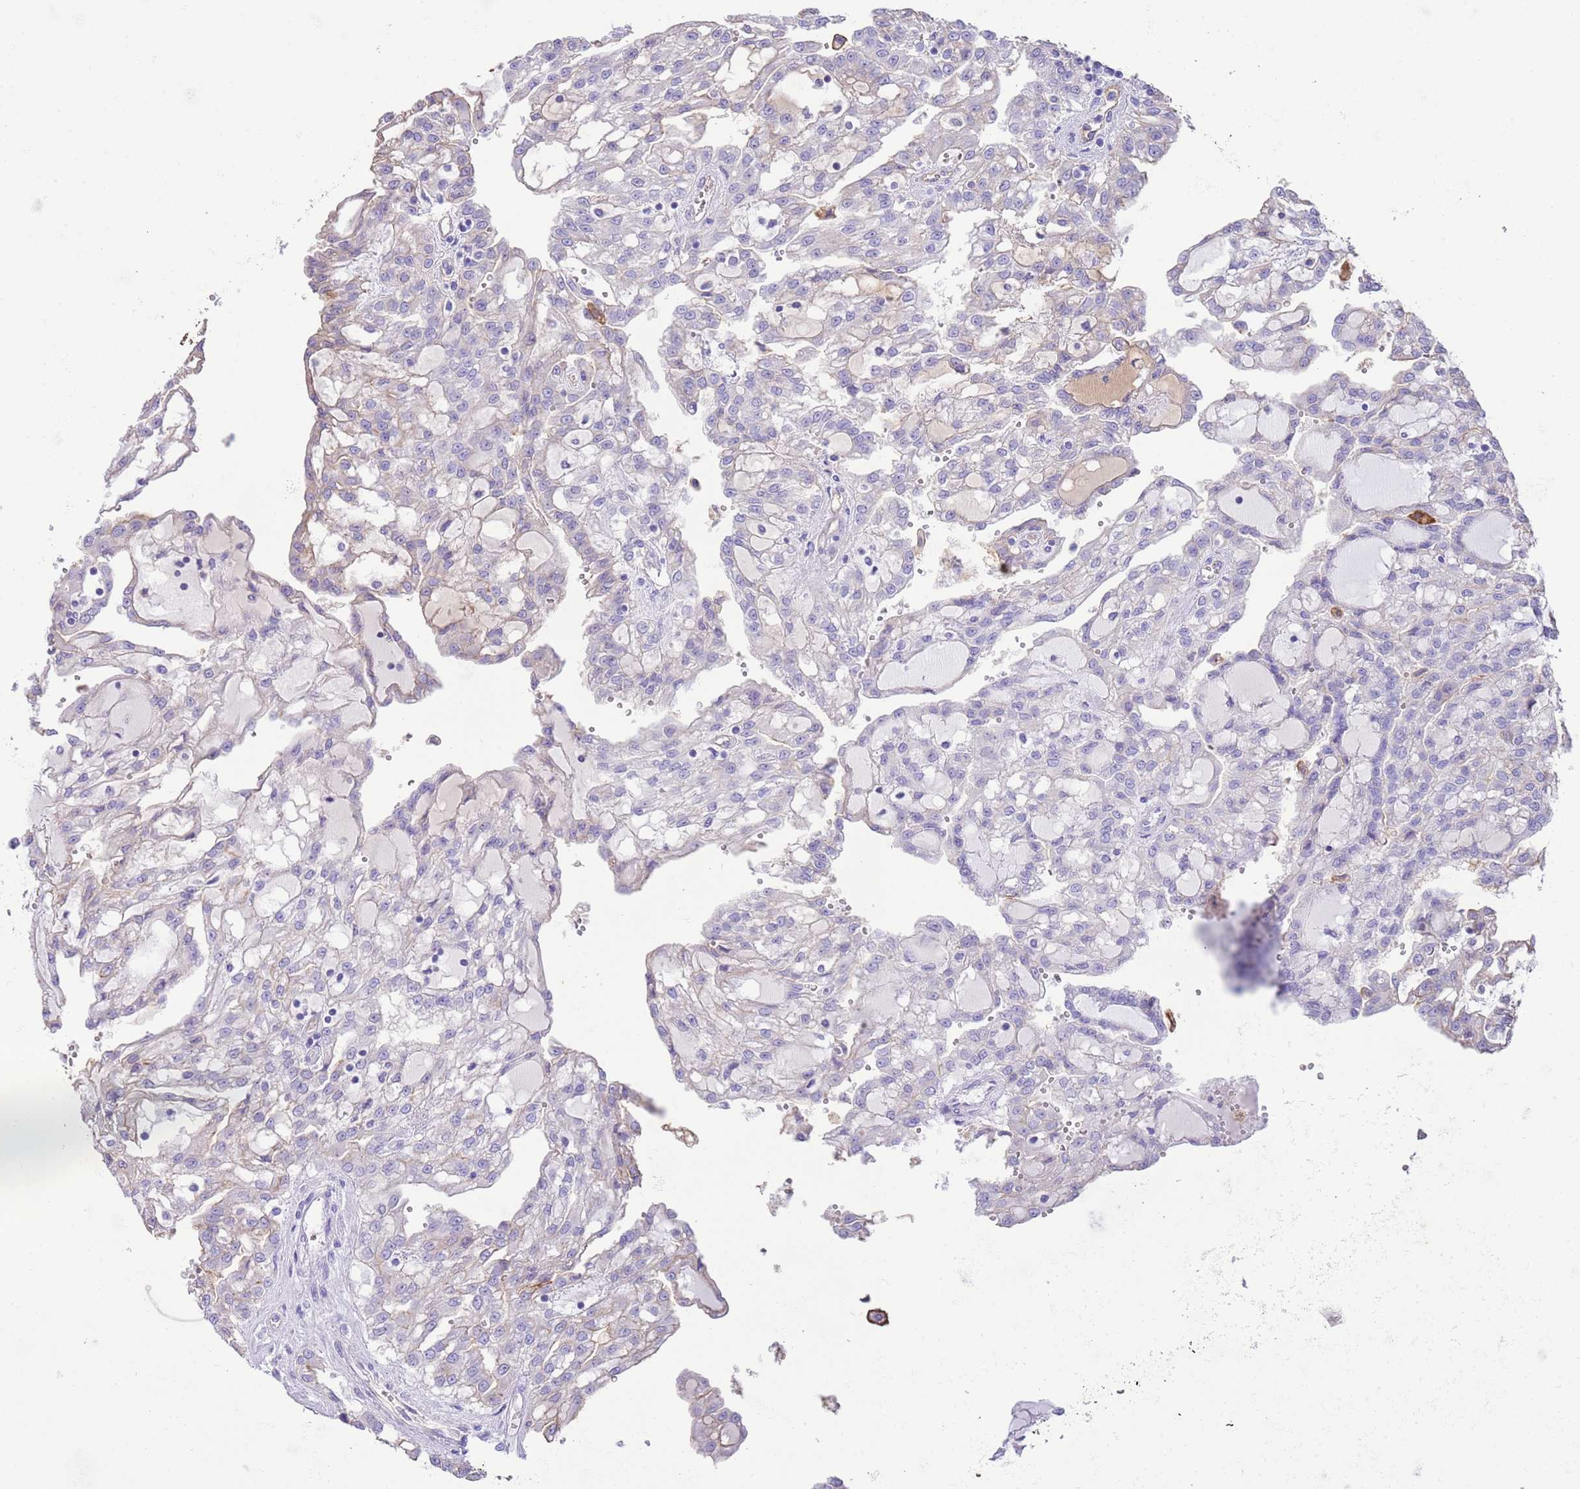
{"staining": {"intensity": "negative", "quantity": "none", "location": "none"}, "tissue": "renal cancer", "cell_type": "Tumor cells", "image_type": "cancer", "snomed": [{"axis": "morphology", "description": "Adenocarcinoma, NOS"}, {"axis": "topography", "description": "Kidney"}], "caption": "This is an IHC image of renal adenocarcinoma. There is no expression in tumor cells.", "gene": "IGF1", "patient": {"sex": "male", "age": 63}}